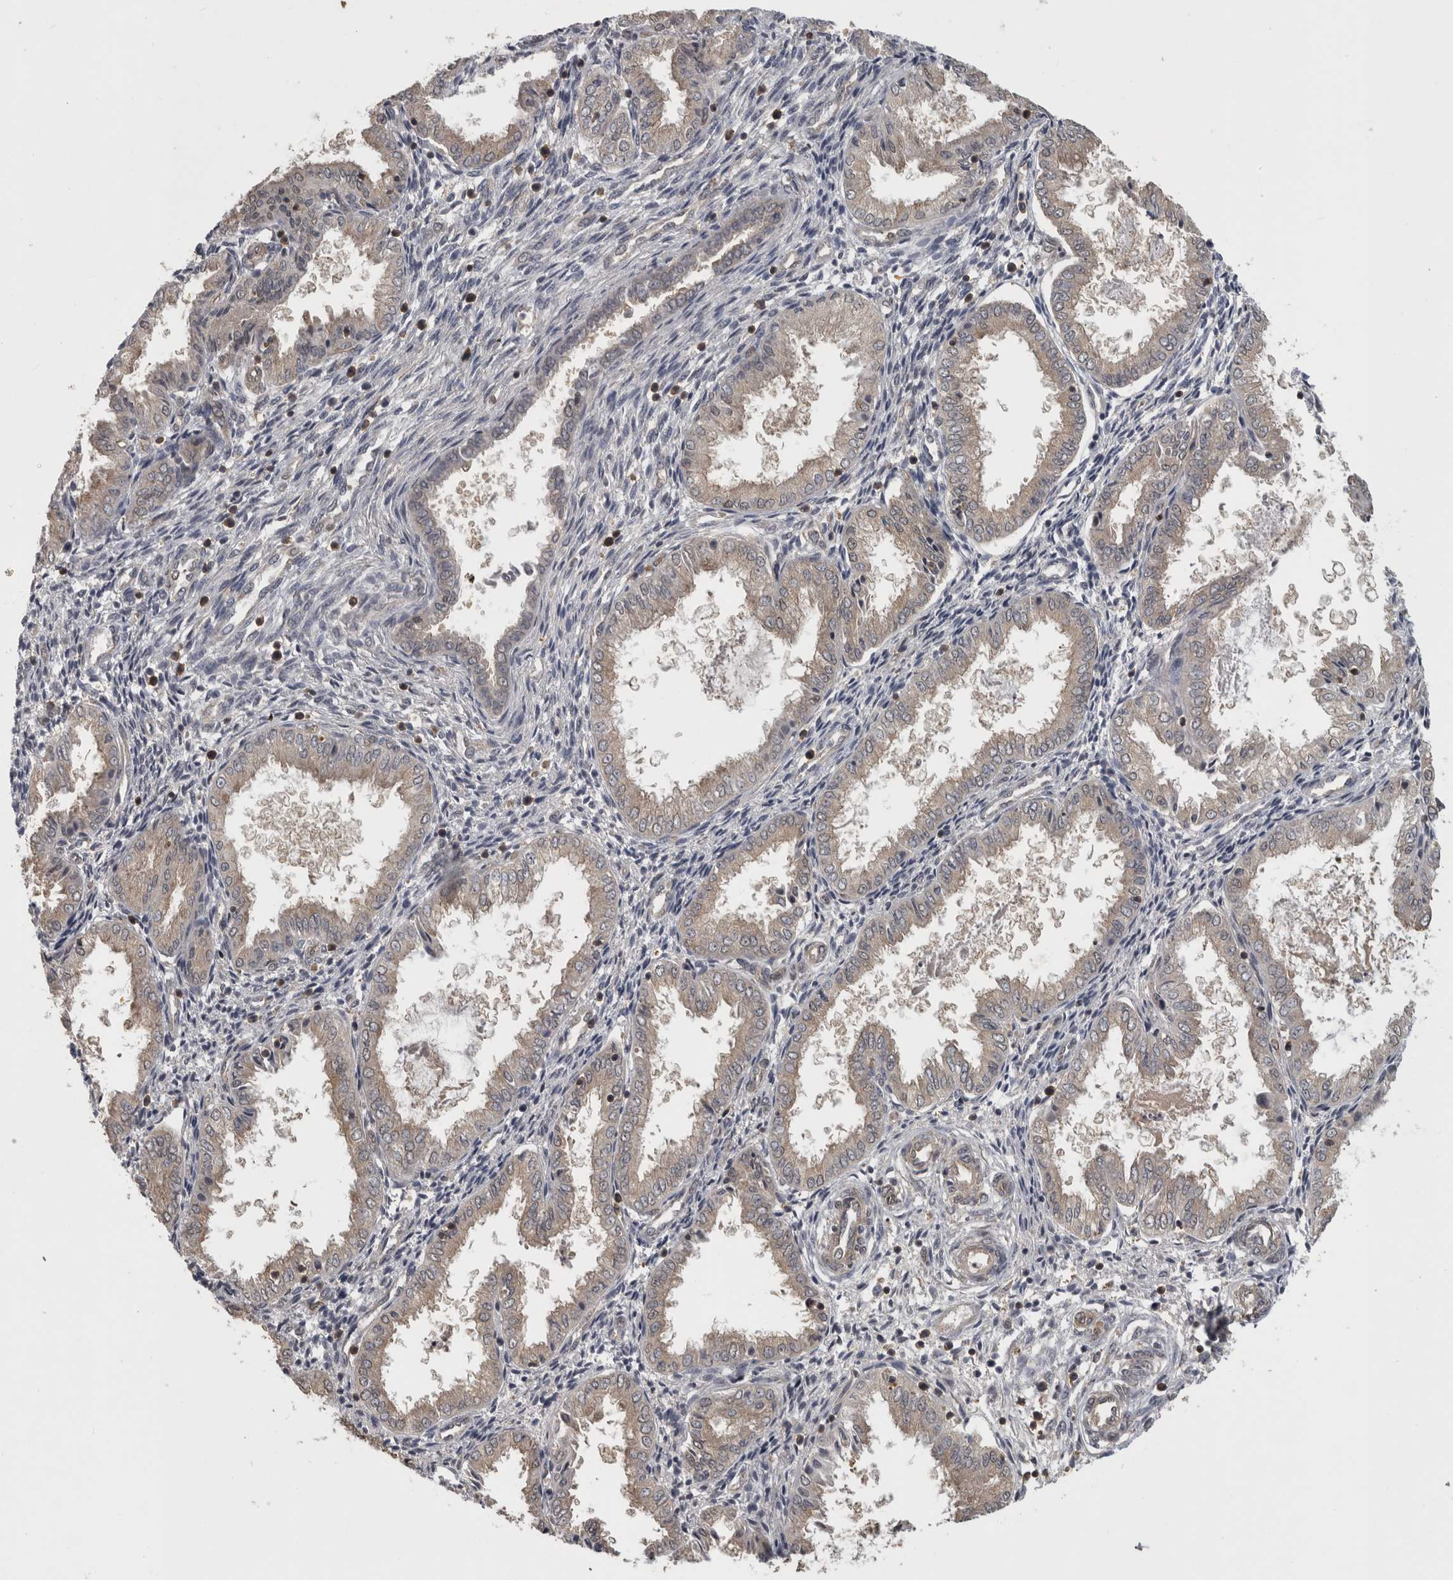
{"staining": {"intensity": "moderate", "quantity": "25%-75%", "location": "cytoplasmic/membranous"}, "tissue": "endometrium", "cell_type": "Cells in endometrial stroma", "image_type": "normal", "snomed": [{"axis": "morphology", "description": "Normal tissue, NOS"}, {"axis": "topography", "description": "Endometrium"}], "caption": "IHC image of normal human endometrium stained for a protein (brown), which displays medium levels of moderate cytoplasmic/membranous positivity in about 25%-75% of cells in endometrial stroma.", "gene": "ATXN2", "patient": {"sex": "female", "age": 33}}